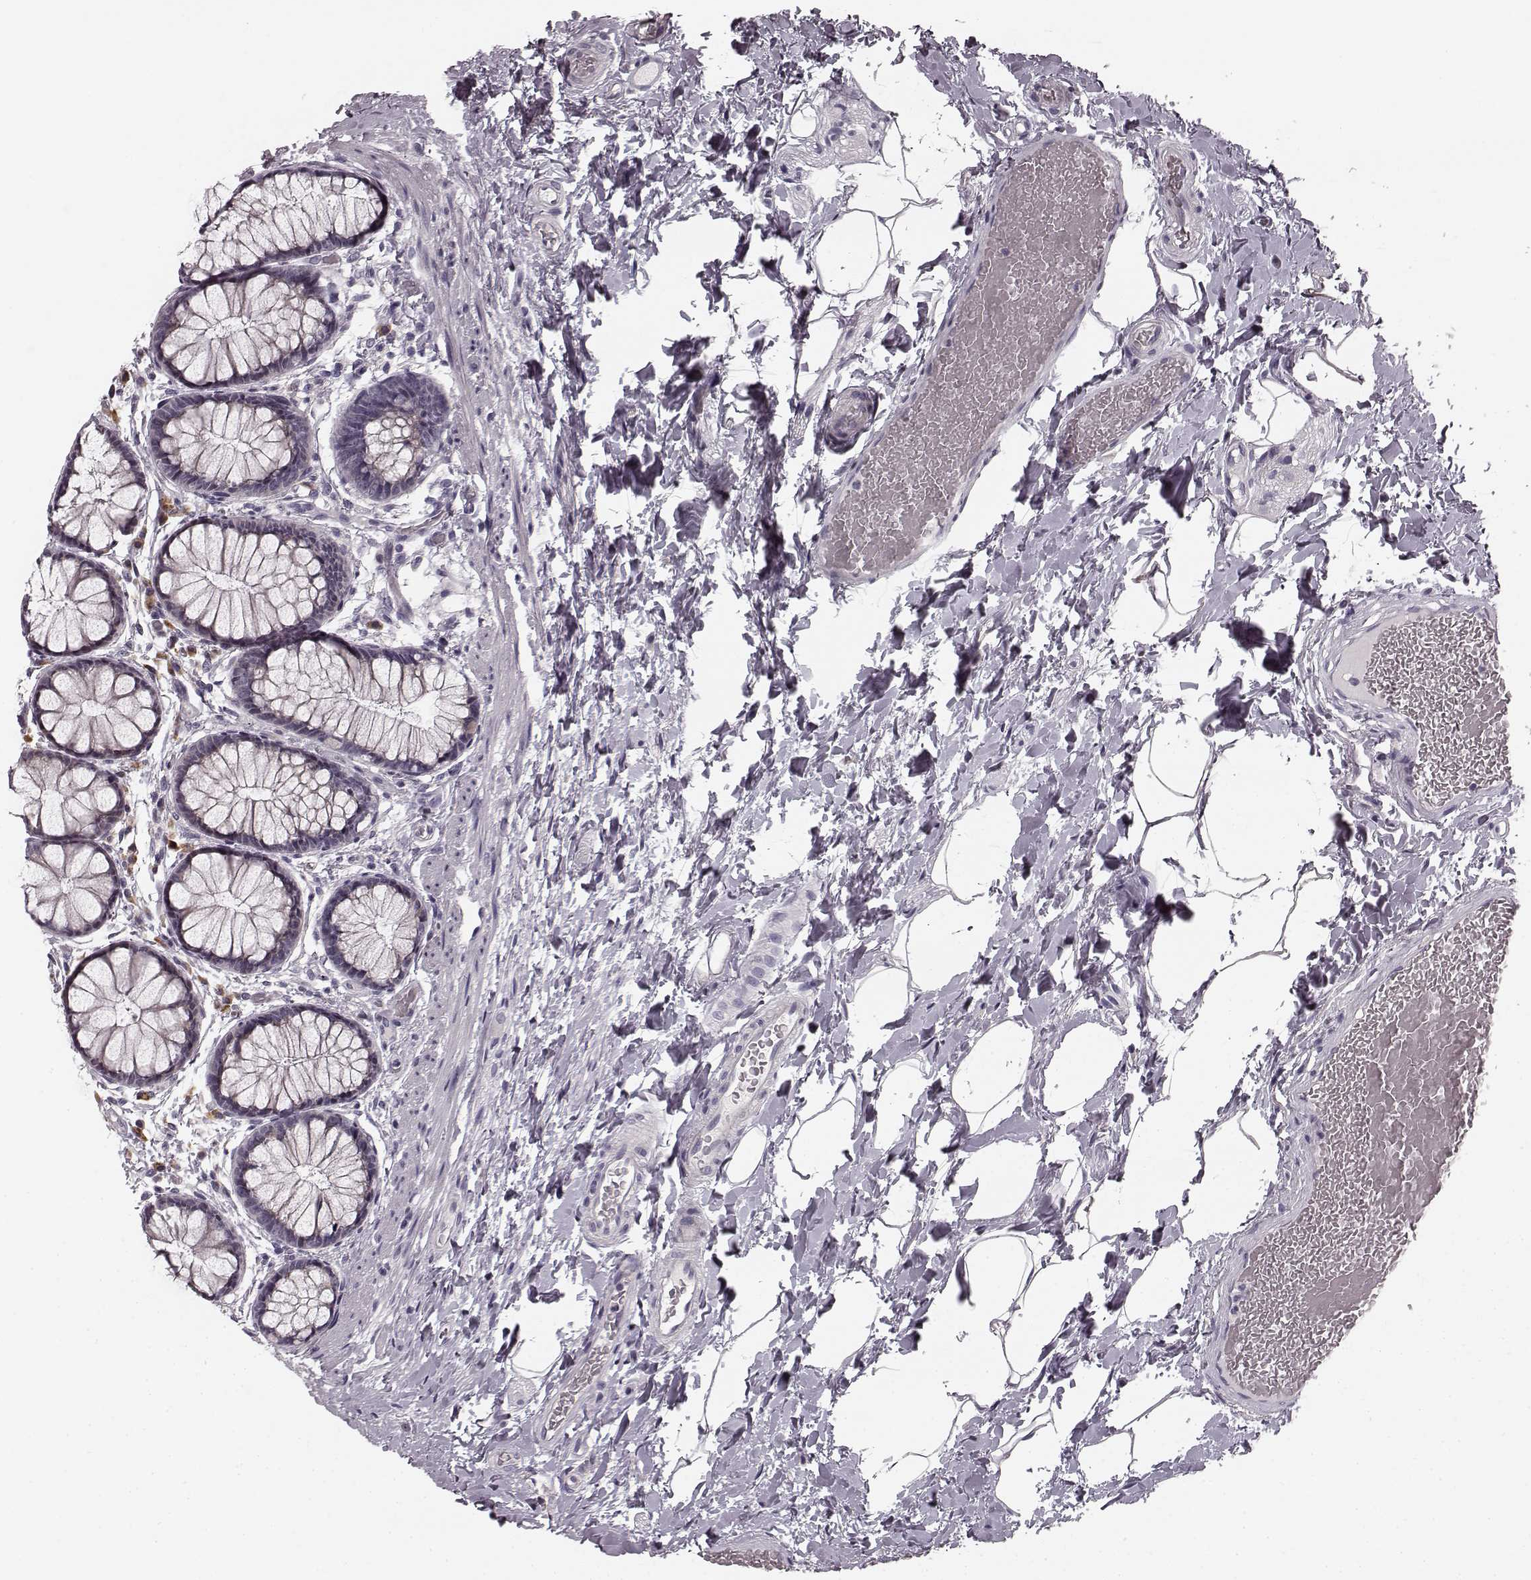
{"staining": {"intensity": "moderate", "quantity": "<25%", "location": "cytoplasmic/membranous"}, "tissue": "rectum", "cell_type": "Glandular cells", "image_type": "normal", "snomed": [{"axis": "morphology", "description": "Normal tissue, NOS"}, {"axis": "topography", "description": "Rectum"}], "caption": "Immunohistochemistry photomicrograph of benign rectum: rectum stained using immunohistochemistry exhibits low levels of moderate protein expression localized specifically in the cytoplasmic/membranous of glandular cells, appearing as a cytoplasmic/membranous brown color.", "gene": "FAM234B", "patient": {"sex": "female", "age": 62}}